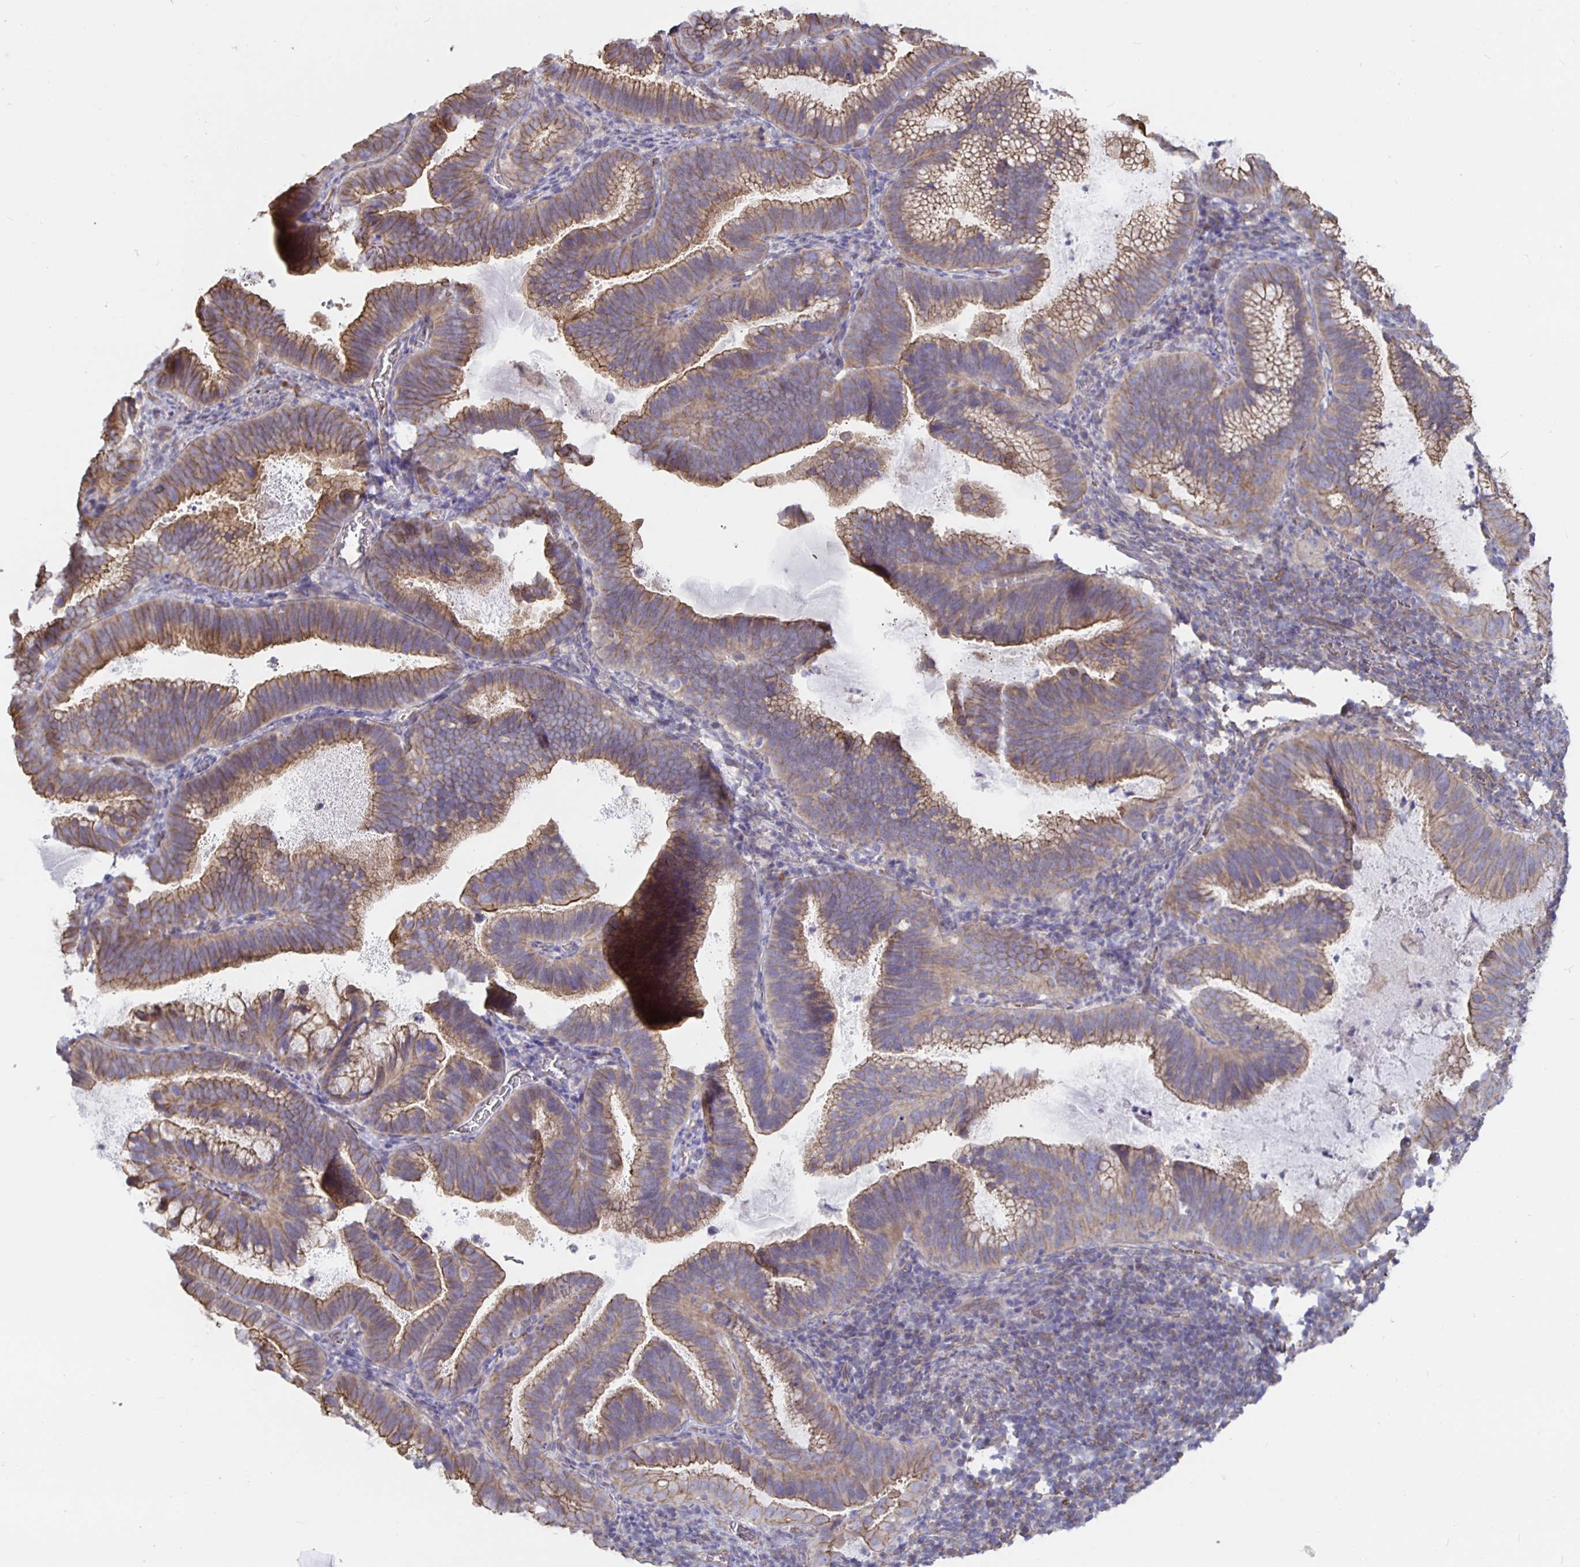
{"staining": {"intensity": "moderate", "quantity": "25%-75%", "location": "cytoplasmic/membranous"}, "tissue": "cervical cancer", "cell_type": "Tumor cells", "image_type": "cancer", "snomed": [{"axis": "morphology", "description": "Adenocarcinoma, NOS"}, {"axis": "topography", "description": "Cervix"}], "caption": "Tumor cells display medium levels of moderate cytoplasmic/membranous positivity in about 25%-75% of cells in human adenocarcinoma (cervical).", "gene": "ARHGEF39", "patient": {"sex": "female", "age": 61}}